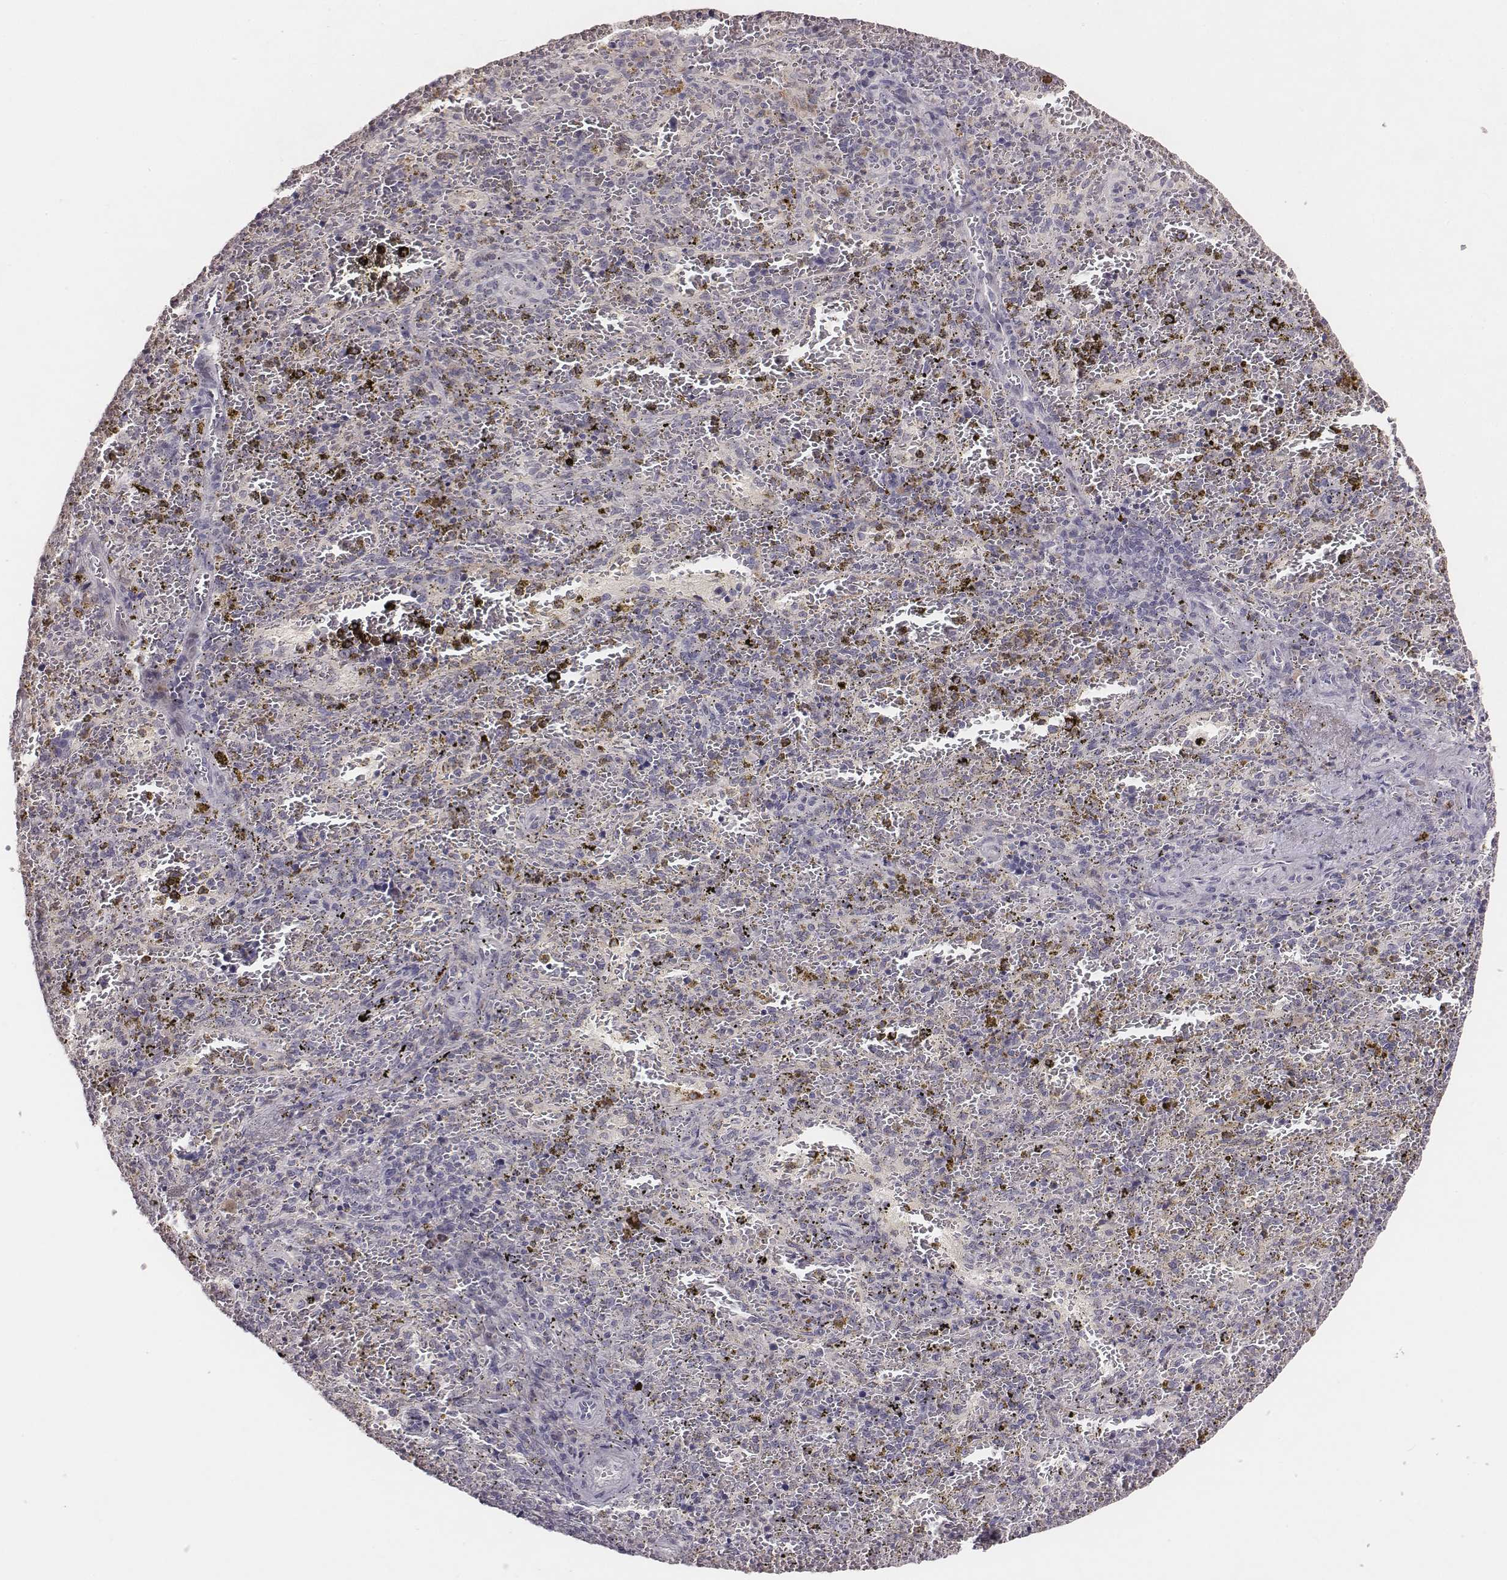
{"staining": {"intensity": "negative", "quantity": "none", "location": "none"}, "tissue": "spleen", "cell_type": "Cells in red pulp", "image_type": "normal", "snomed": [{"axis": "morphology", "description": "Normal tissue, NOS"}, {"axis": "topography", "description": "Spleen"}], "caption": "Cells in red pulp are negative for brown protein staining in normal spleen. The staining is performed using DAB (3,3'-diaminobenzidine) brown chromogen with nuclei counter-stained in using hematoxylin.", "gene": "SLC22A6", "patient": {"sex": "female", "age": 50}}